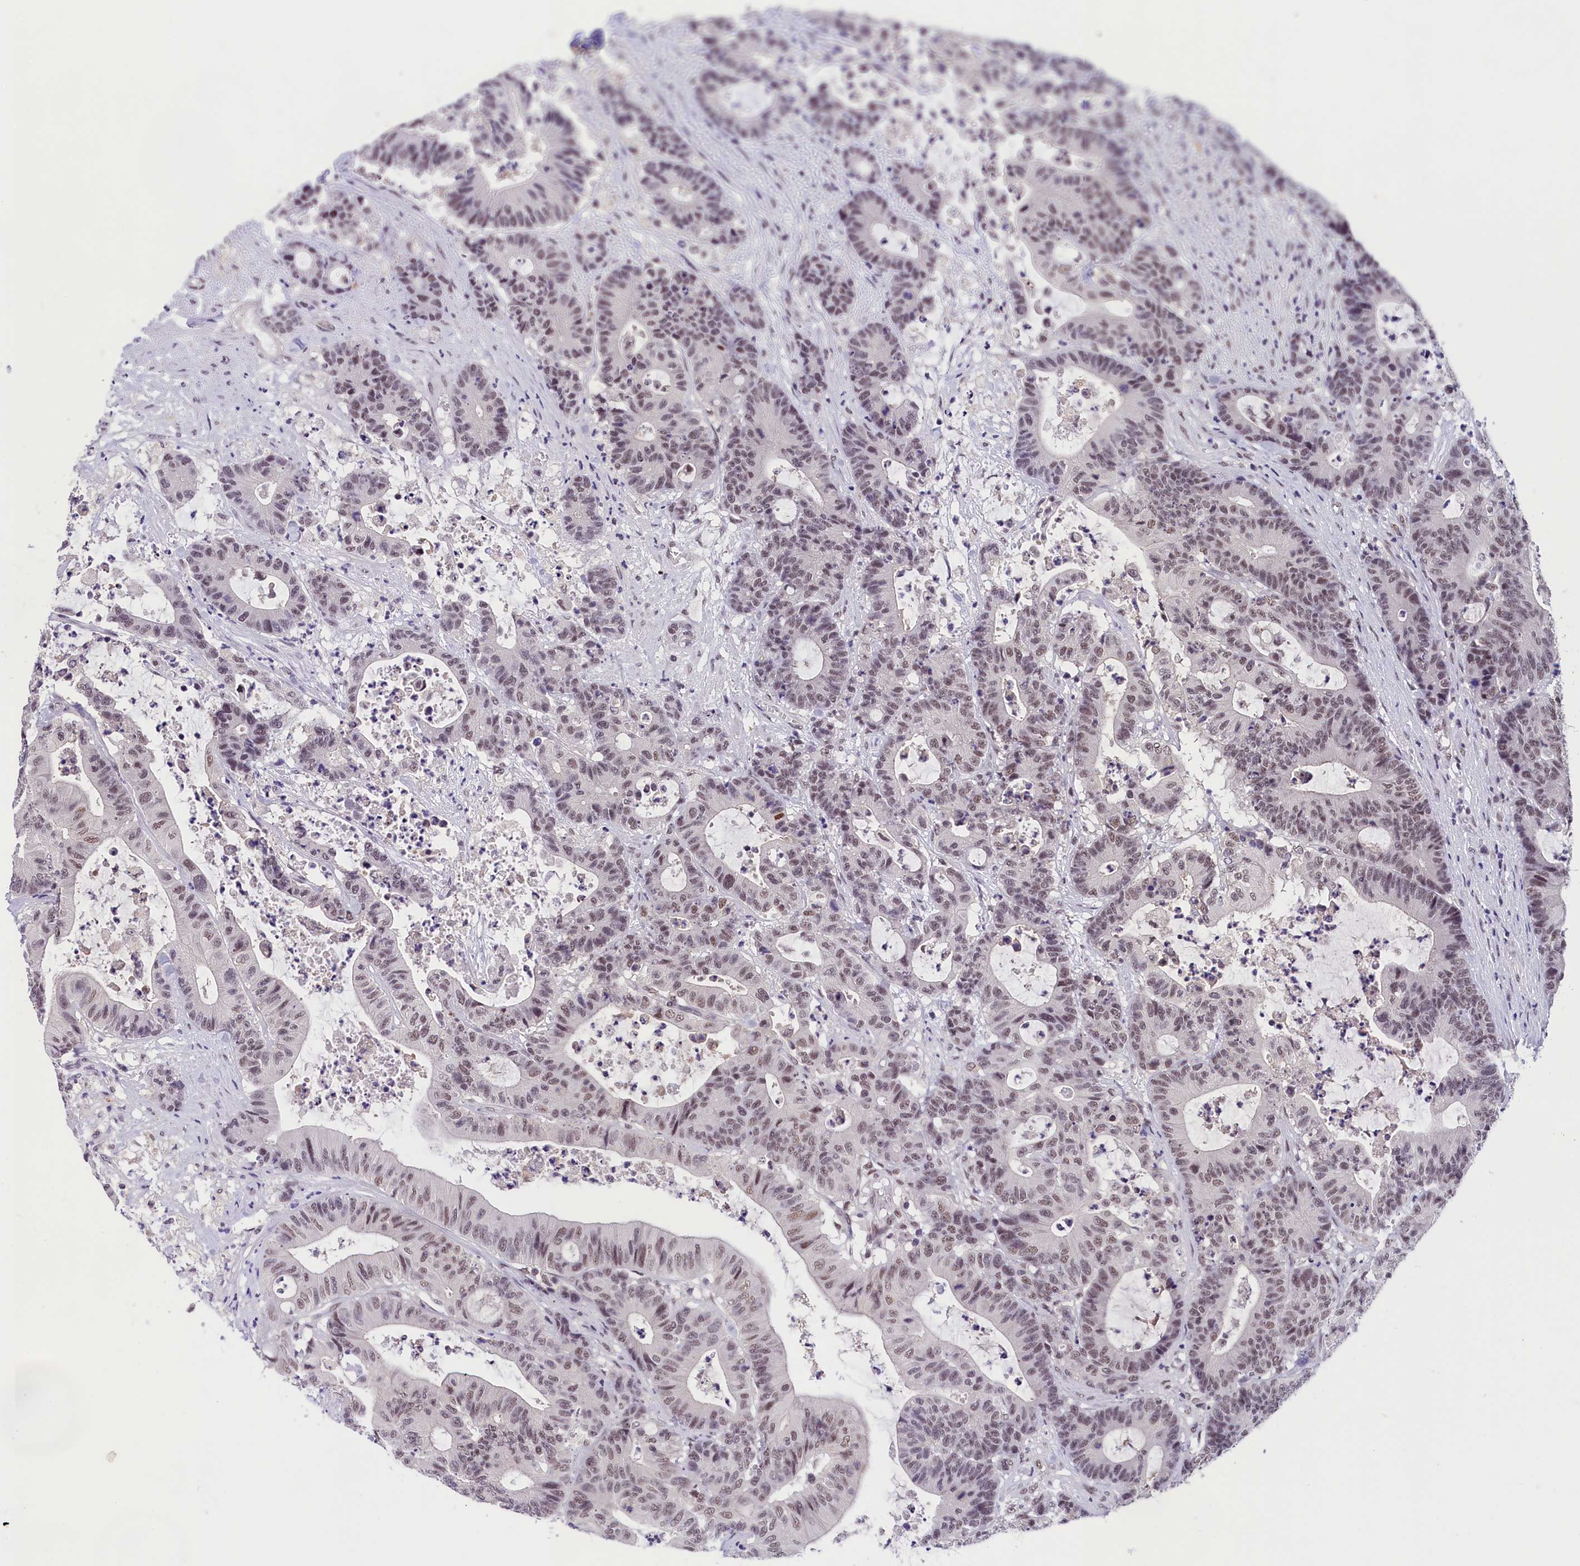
{"staining": {"intensity": "weak", "quantity": ">75%", "location": "nuclear"}, "tissue": "colorectal cancer", "cell_type": "Tumor cells", "image_type": "cancer", "snomed": [{"axis": "morphology", "description": "Adenocarcinoma, NOS"}, {"axis": "topography", "description": "Colon"}], "caption": "Protein analysis of colorectal cancer (adenocarcinoma) tissue exhibits weak nuclear expression in approximately >75% of tumor cells.", "gene": "ZC3H4", "patient": {"sex": "female", "age": 84}}